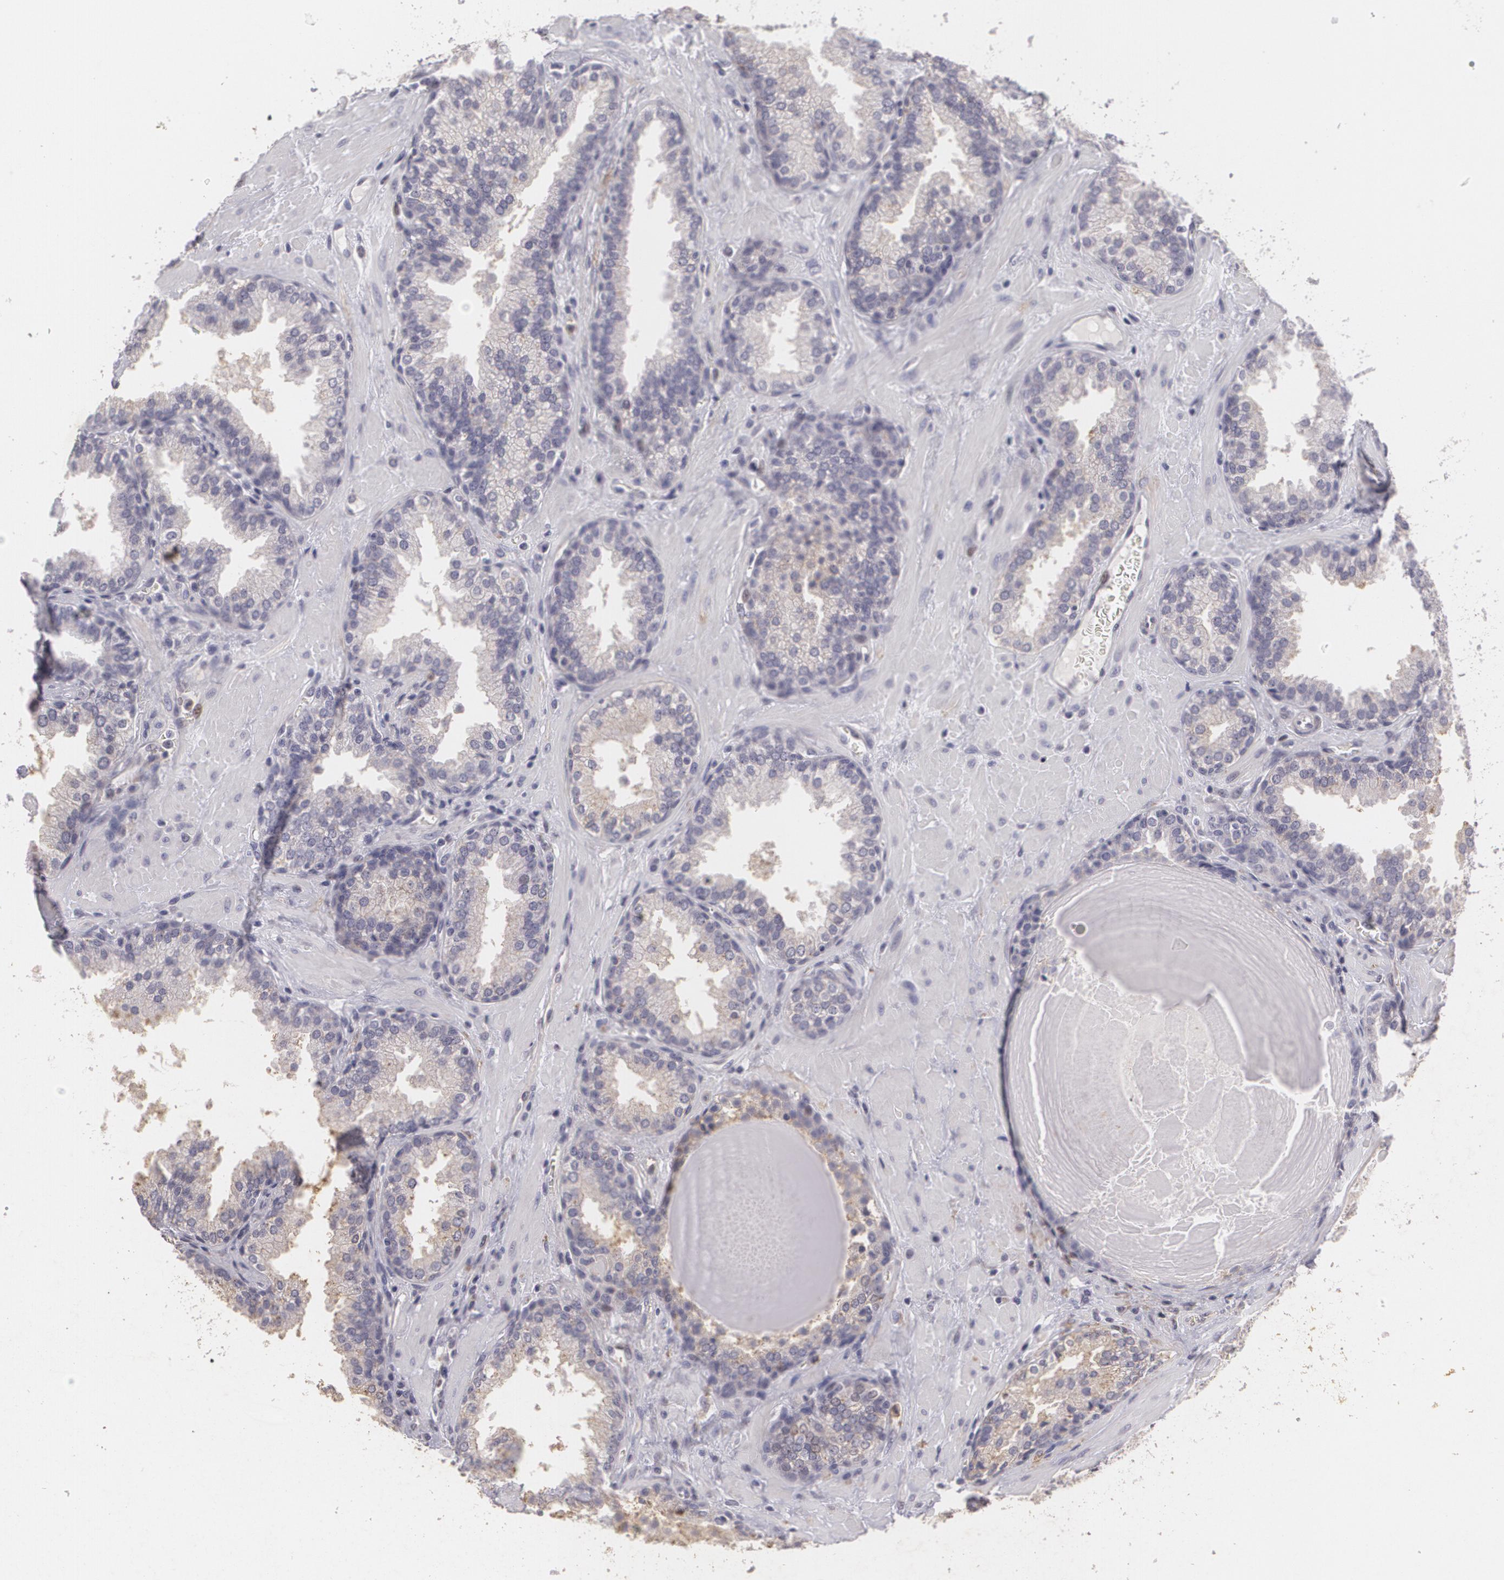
{"staining": {"intensity": "weak", "quantity": "25%-75%", "location": "cytoplasmic/membranous"}, "tissue": "prostate", "cell_type": "Glandular cells", "image_type": "normal", "snomed": [{"axis": "morphology", "description": "Normal tissue, NOS"}, {"axis": "topography", "description": "Prostate"}], "caption": "This histopathology image displays IHC staining of normal human prostate, with low weak cytoplasmic/membranous expression in about 25%-75% of glandular cells.", "gene": "KCNA4", "patient": {"sex": "male", "age": 51}}